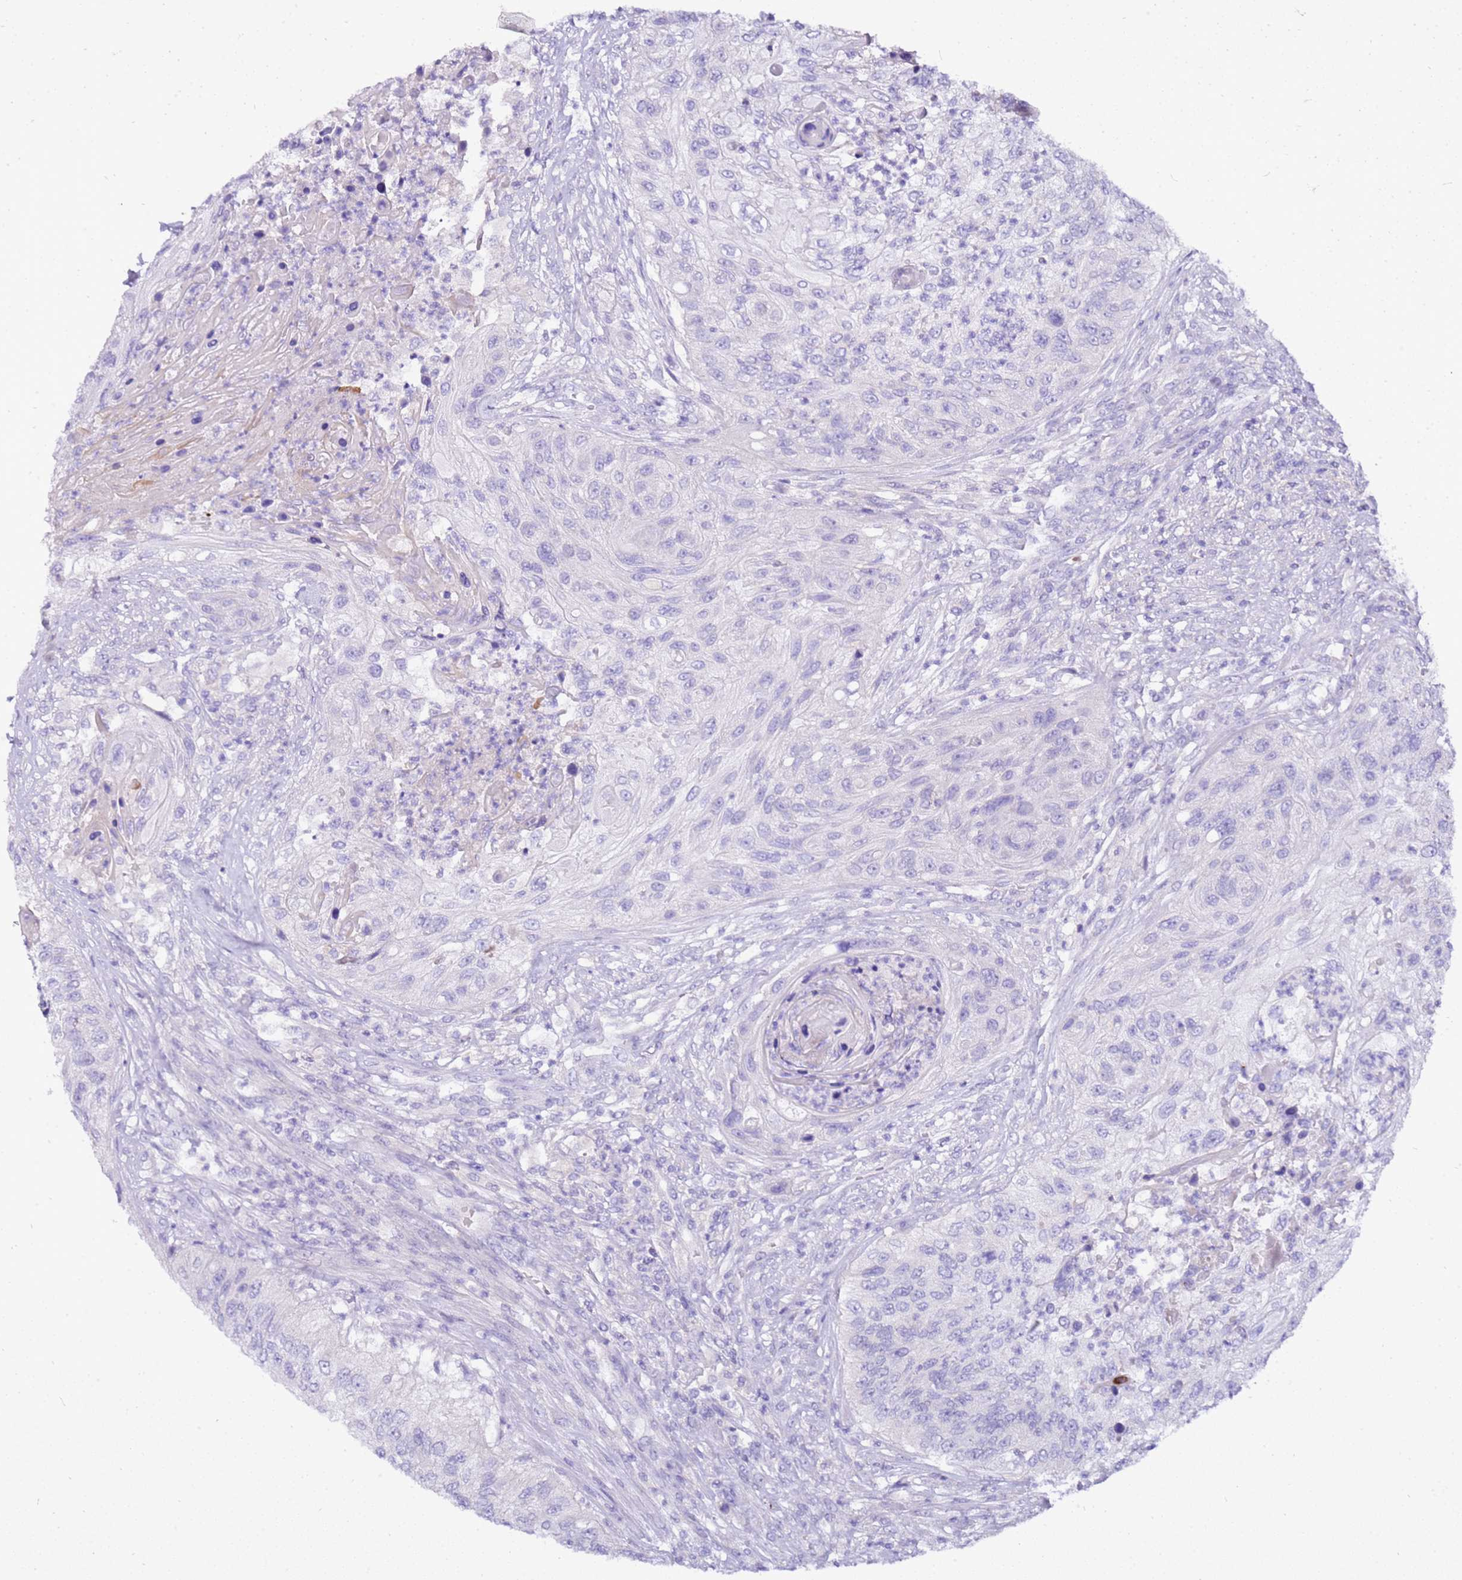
{"staining": {"intensity": "negative", "quantity": "none", "location": "none"}, "tissue": "urothelial cancer", "cell_type": "Tumor cells", "image_type": "cancer", "snomed": [{"axis": "morphology", "description": "Urothelial carcinoma, High grade"}, {"axis": "topography", "description": "Urinary bladder"}], "caption": "A histopathology image of human urothelial cancer is negative for staining in tumor cells.", "gene": "DCDC2B", "patient": {"sex": "female", "age": 60}}